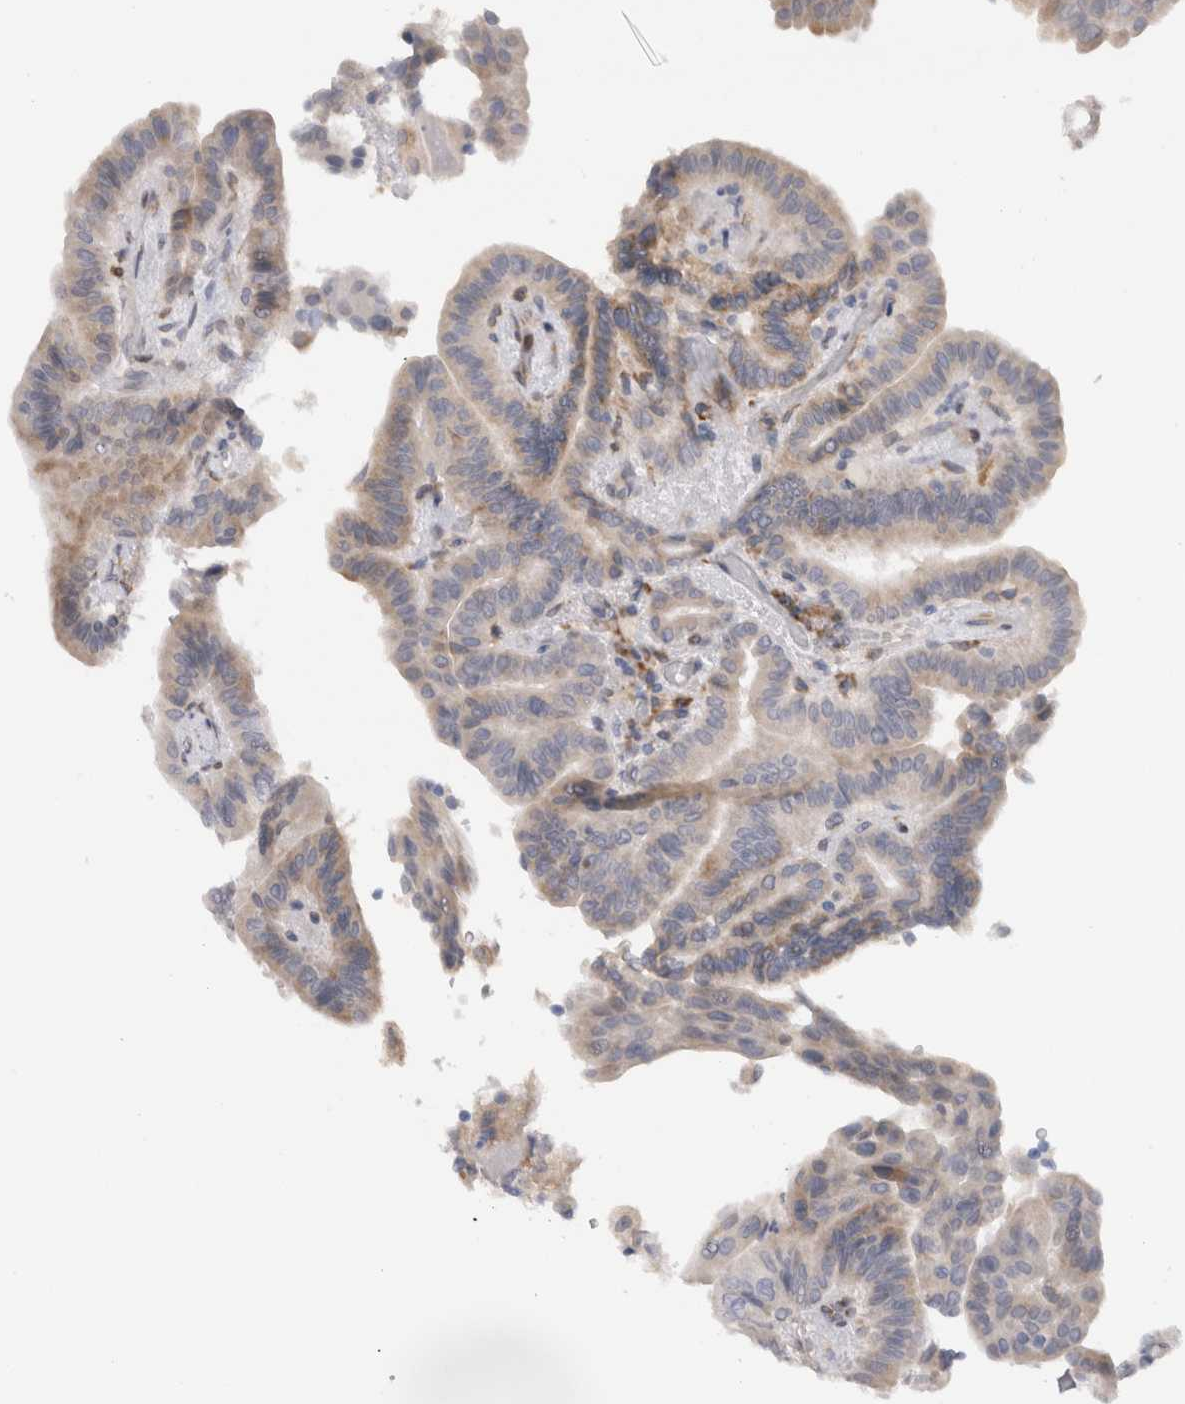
{"staining": {"intensity": "weak", "quantity": "<25%", "location": "cytoplasmic/membranous"}, "tissue": "thyroid cancer", "cell_type": "Tumor cells", "image_type": "cancer", "snomed": [{"axis": "morphology", "description": "Papillary adenocarcinoma, NOS"}, {"axis": "topography", "description": "Thyroid gland"}], "caption": "Immunohistochemical staining of human thyroid cancer exhibits no significant positivity in tumor cells.", "gene": "VCPIP1", "patient": {"sex": "male", "age": 33}}